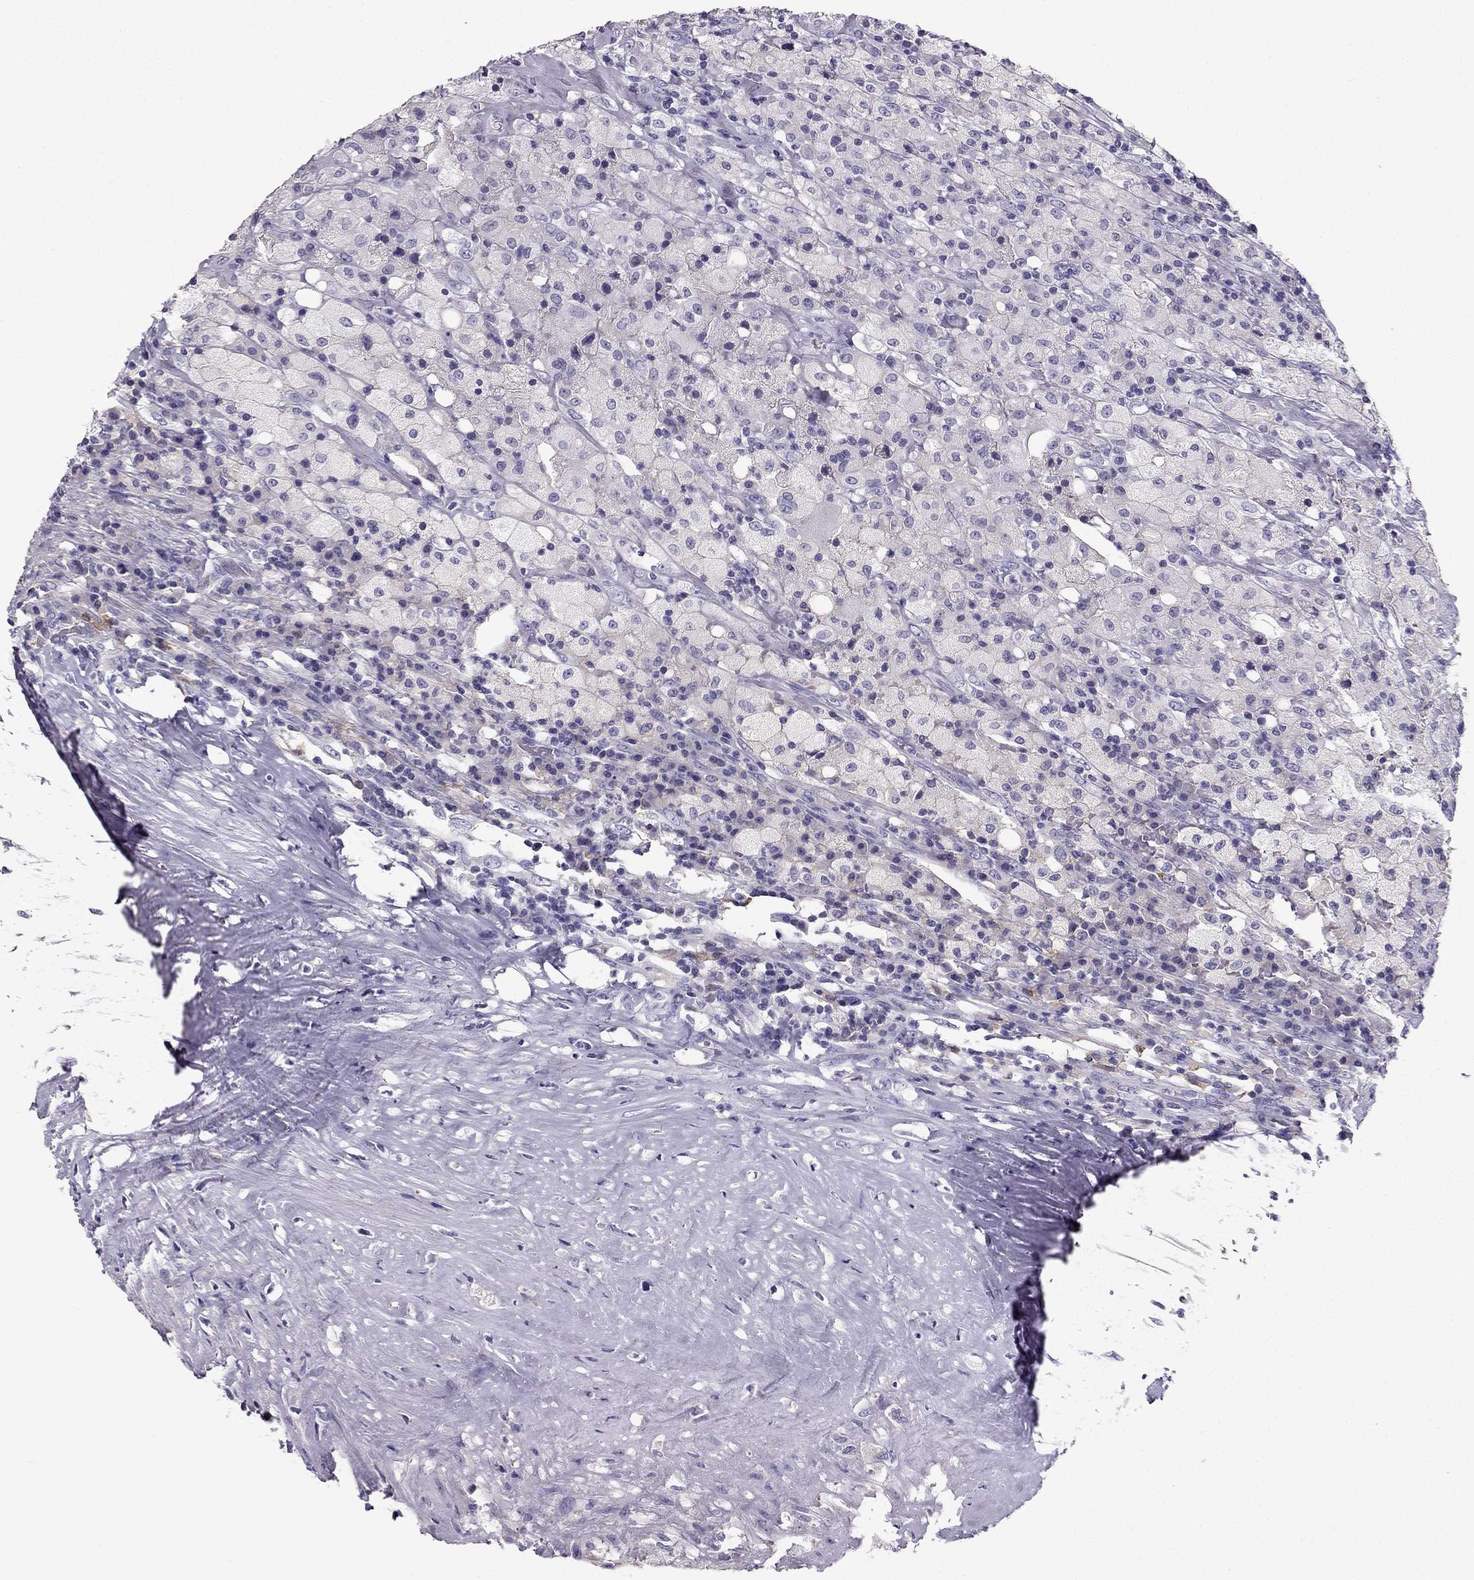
{"staining": {"intensity": "negative", "quantity": "none", "location": "none"}, "tissue": "testis cancer", "cell_type": "Tumor cells", "image_type": "cancer", "snomed": [{"axis": "morphology", "description": "Necrosis, NOS"}, {"axis": "morphology", "description": "Carcinoma, Embryonal, NOS"}, {"axis": "topography", "description": "Testis"}], "caption": "Histopathology image shows no significant protein positivity in tumor cells of testis cancer (embryonal carcinoma).", "gene": "LMTK3", "patient": {"sex": "male", "age": 19}}